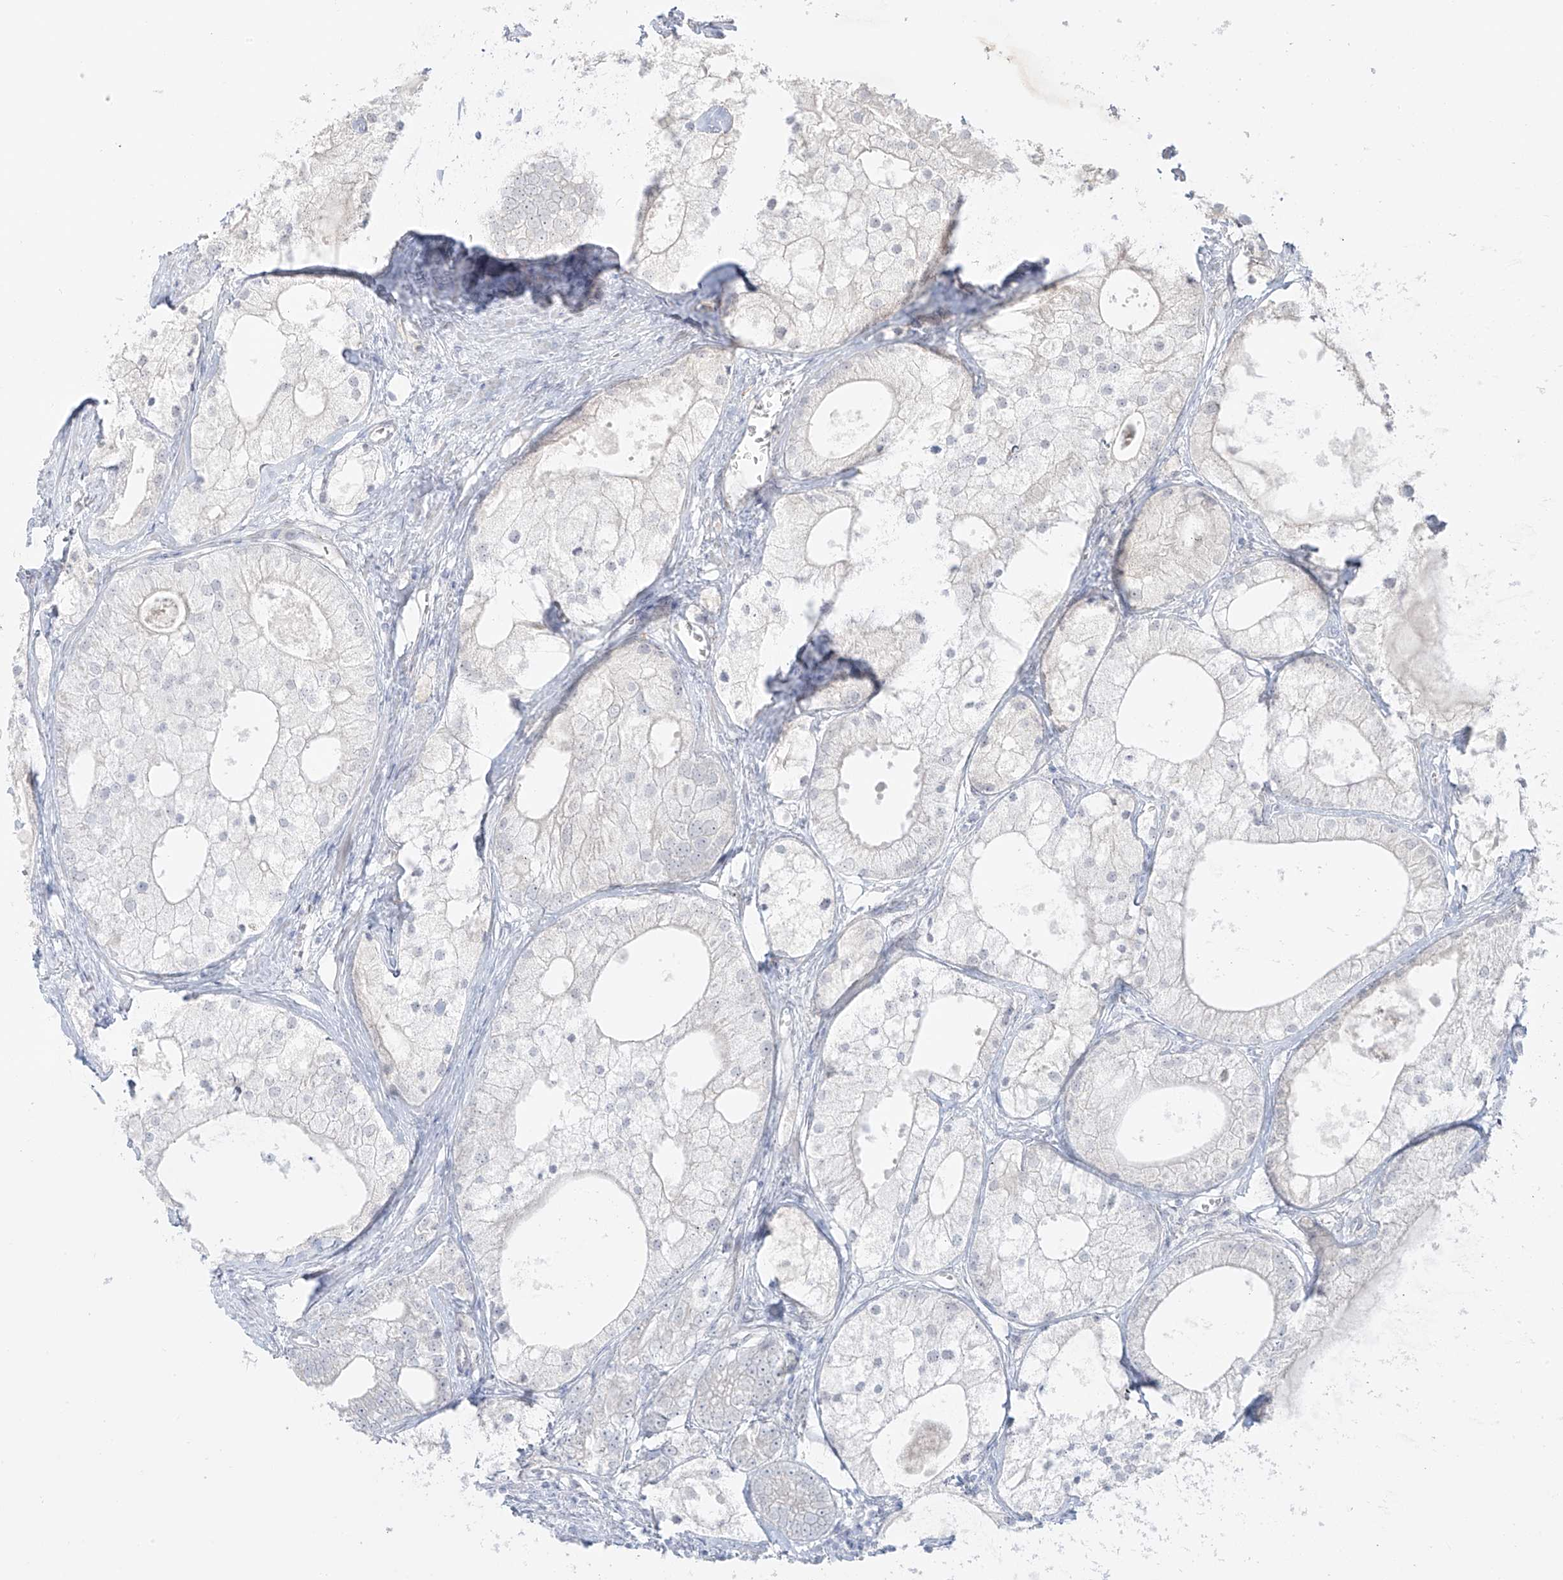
{"staining": {"intensity": "negative", "quantity": "none", "location": "none"}, "tissue": "prostate cancer", "cell_type": "Tumor cells", "image_type": "cancer", "snomed": [{"axis": "morphology", "description": "Adenocarcinoma, Low grade"}, {"axis": "topography", "description": "Prostate"}], "caption": "This micrograph is of prostate cancer stained with IHC to label a protein in brown with the nuclei are counter-stained blue. There is no staining in tumor cells.", "gene": "DCDC2", "patient": {"sex": "male", "age": 69}}